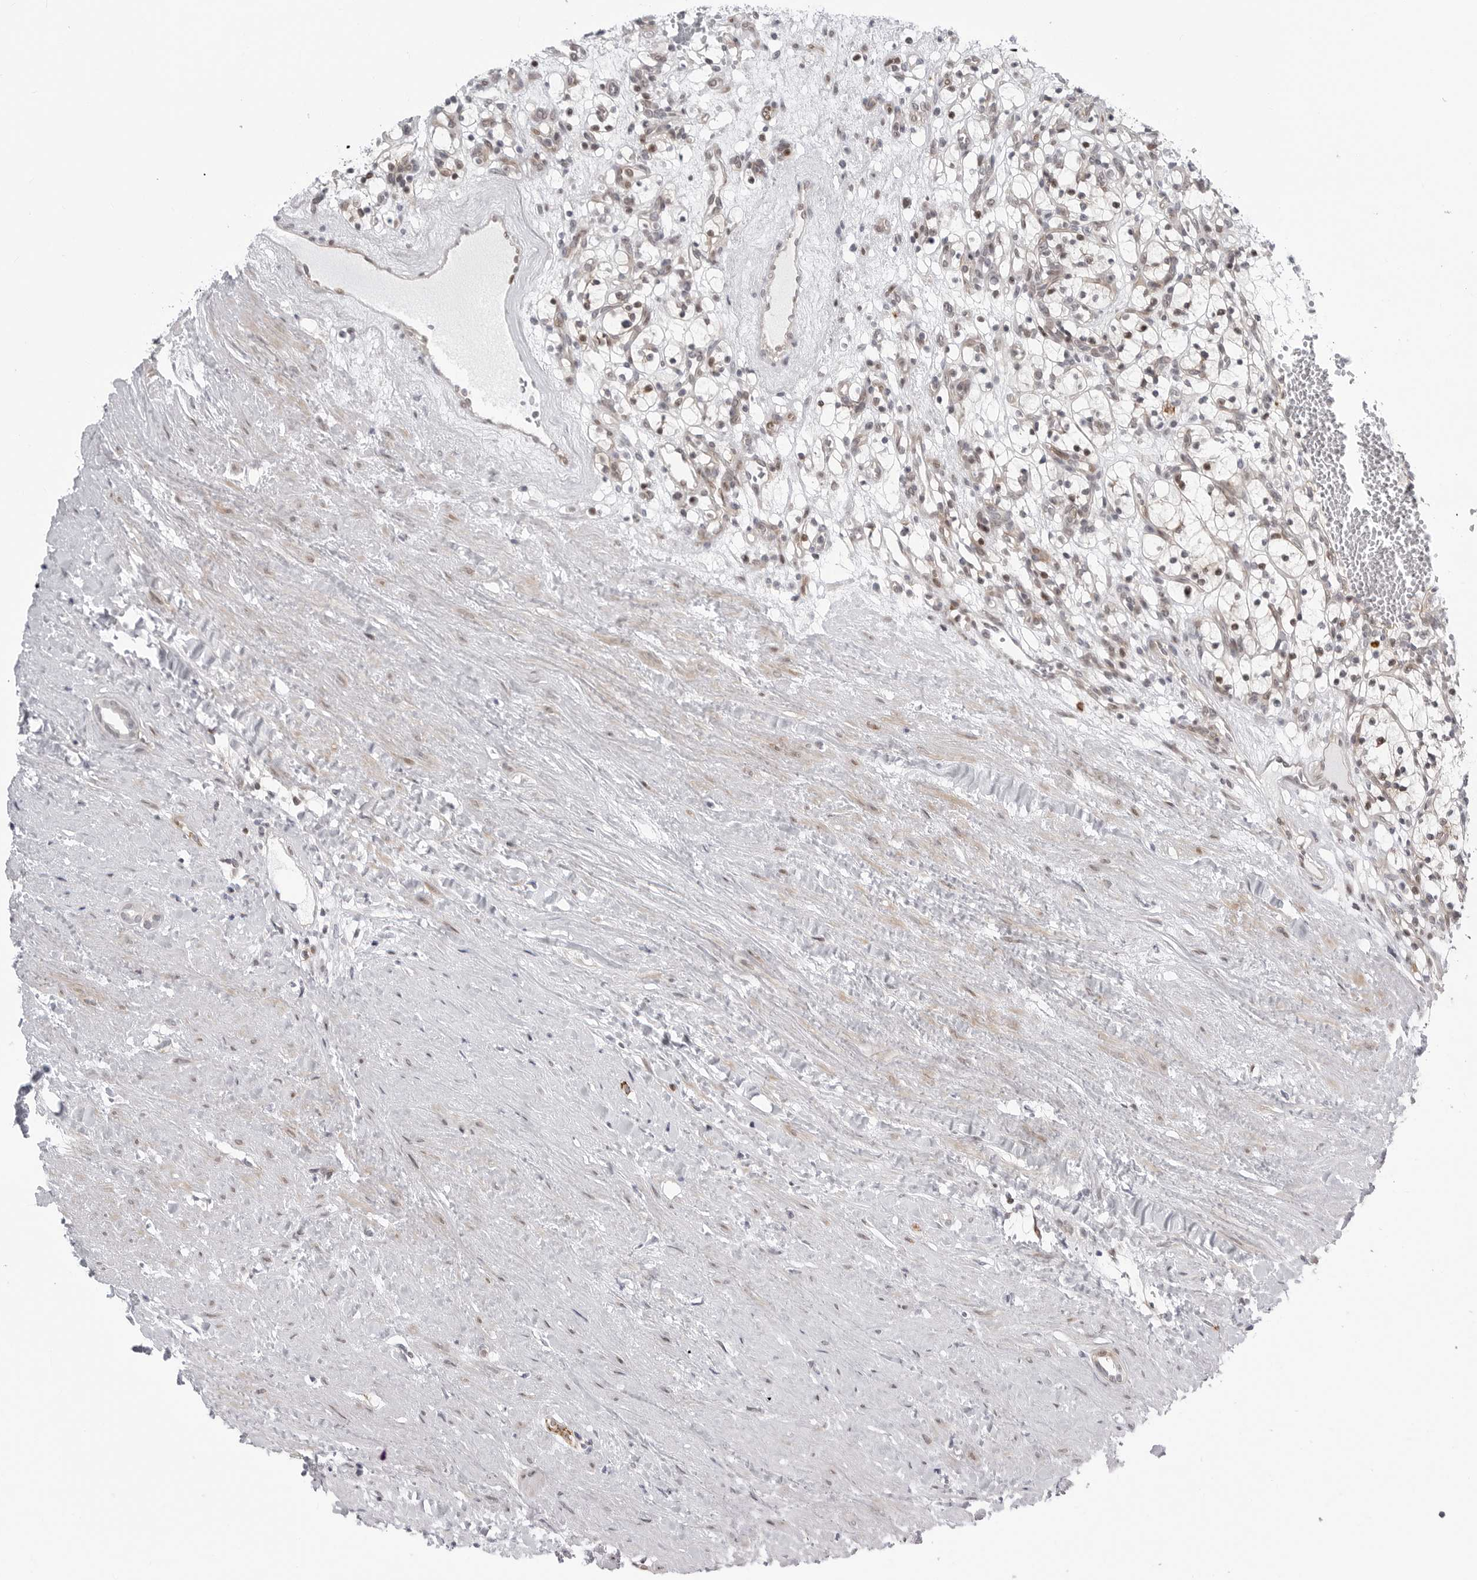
{"staining": {"intensity": "negative", "quantity": "none", "location": "none"}, "tissue": "renal cancer", "cell_type": "Tumor cells", "image_type": "cancer", "snomed": [{"axis": "morphology", "description": "Adenocarcinoma, NOS"}, {"axis": "topography", "description": "Kidney"}], "caption": "An image of renal adenocarcinoma stained for a protein displays no brown staining in tumor cells. (Immunohistochemistry (ihc), brightfield microscopy, high magnification).", "gene": "FAM135B", "patient": {"sex": "female", "age": 57}}